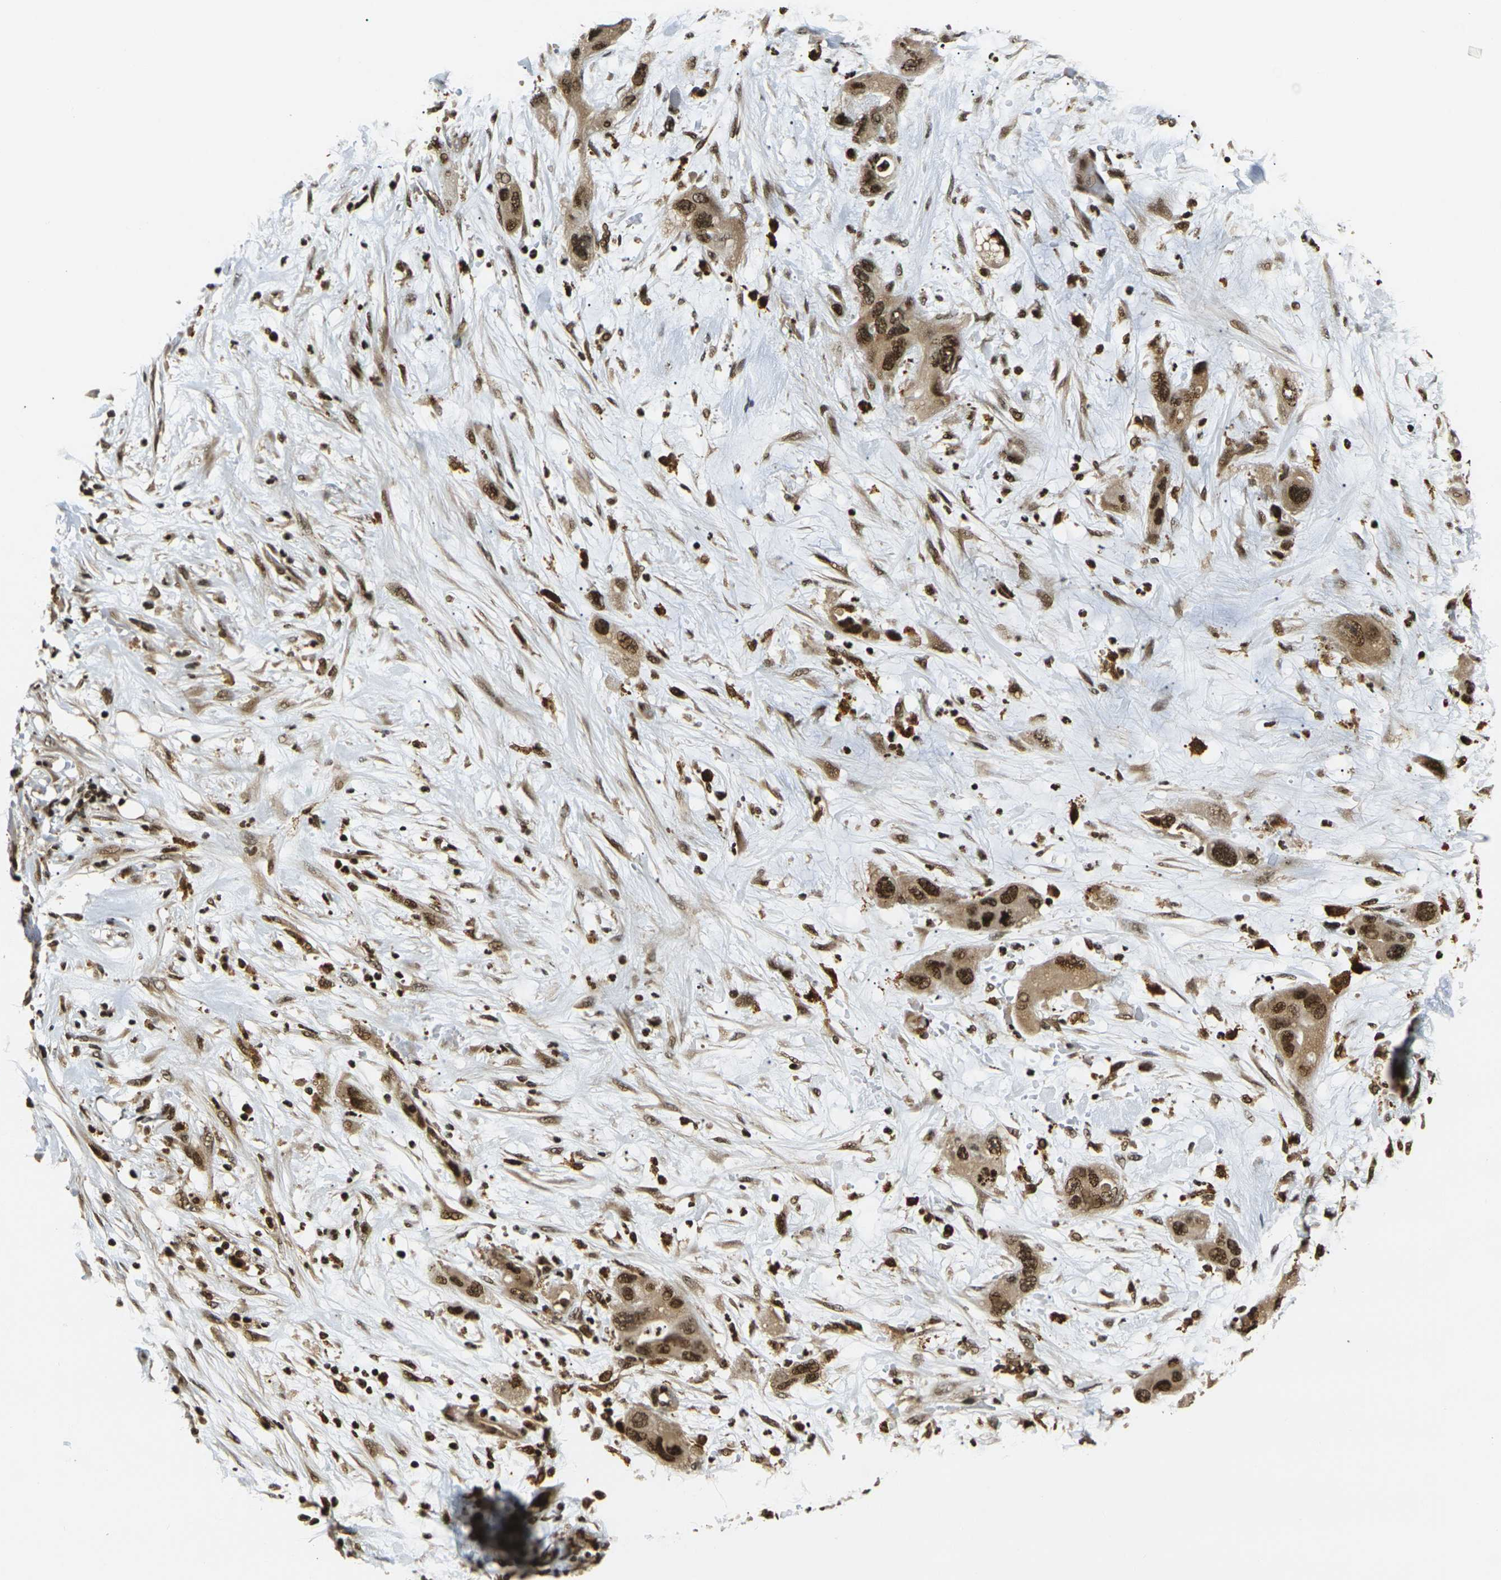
{"staining": {"intensity": "strong", "quantity": ">75%", "location": "cytoplasmic/membranous,nuclear"}, "tissue": "pancreatic cancer", "cell_type": "Tumor cells", "image_type": "cancer", "snomed": [{"axis": "morphology", "description": "Adenocarcinoma, NOS"}, {"axis": "topography", "description": "Pancreas"}], "caption": "The image reveals immunohistochemical staining of pancreatic cancer. There is strong cytoplasmic/membranous and nuclear staining is present in approximately >75% of tumor cells. Immunohistochemistry (ihc) stains the protein in brown and the nuclei are stained blue.", "gene": "ACTL6A", "patient": {"sex": "female", "age": 71}}